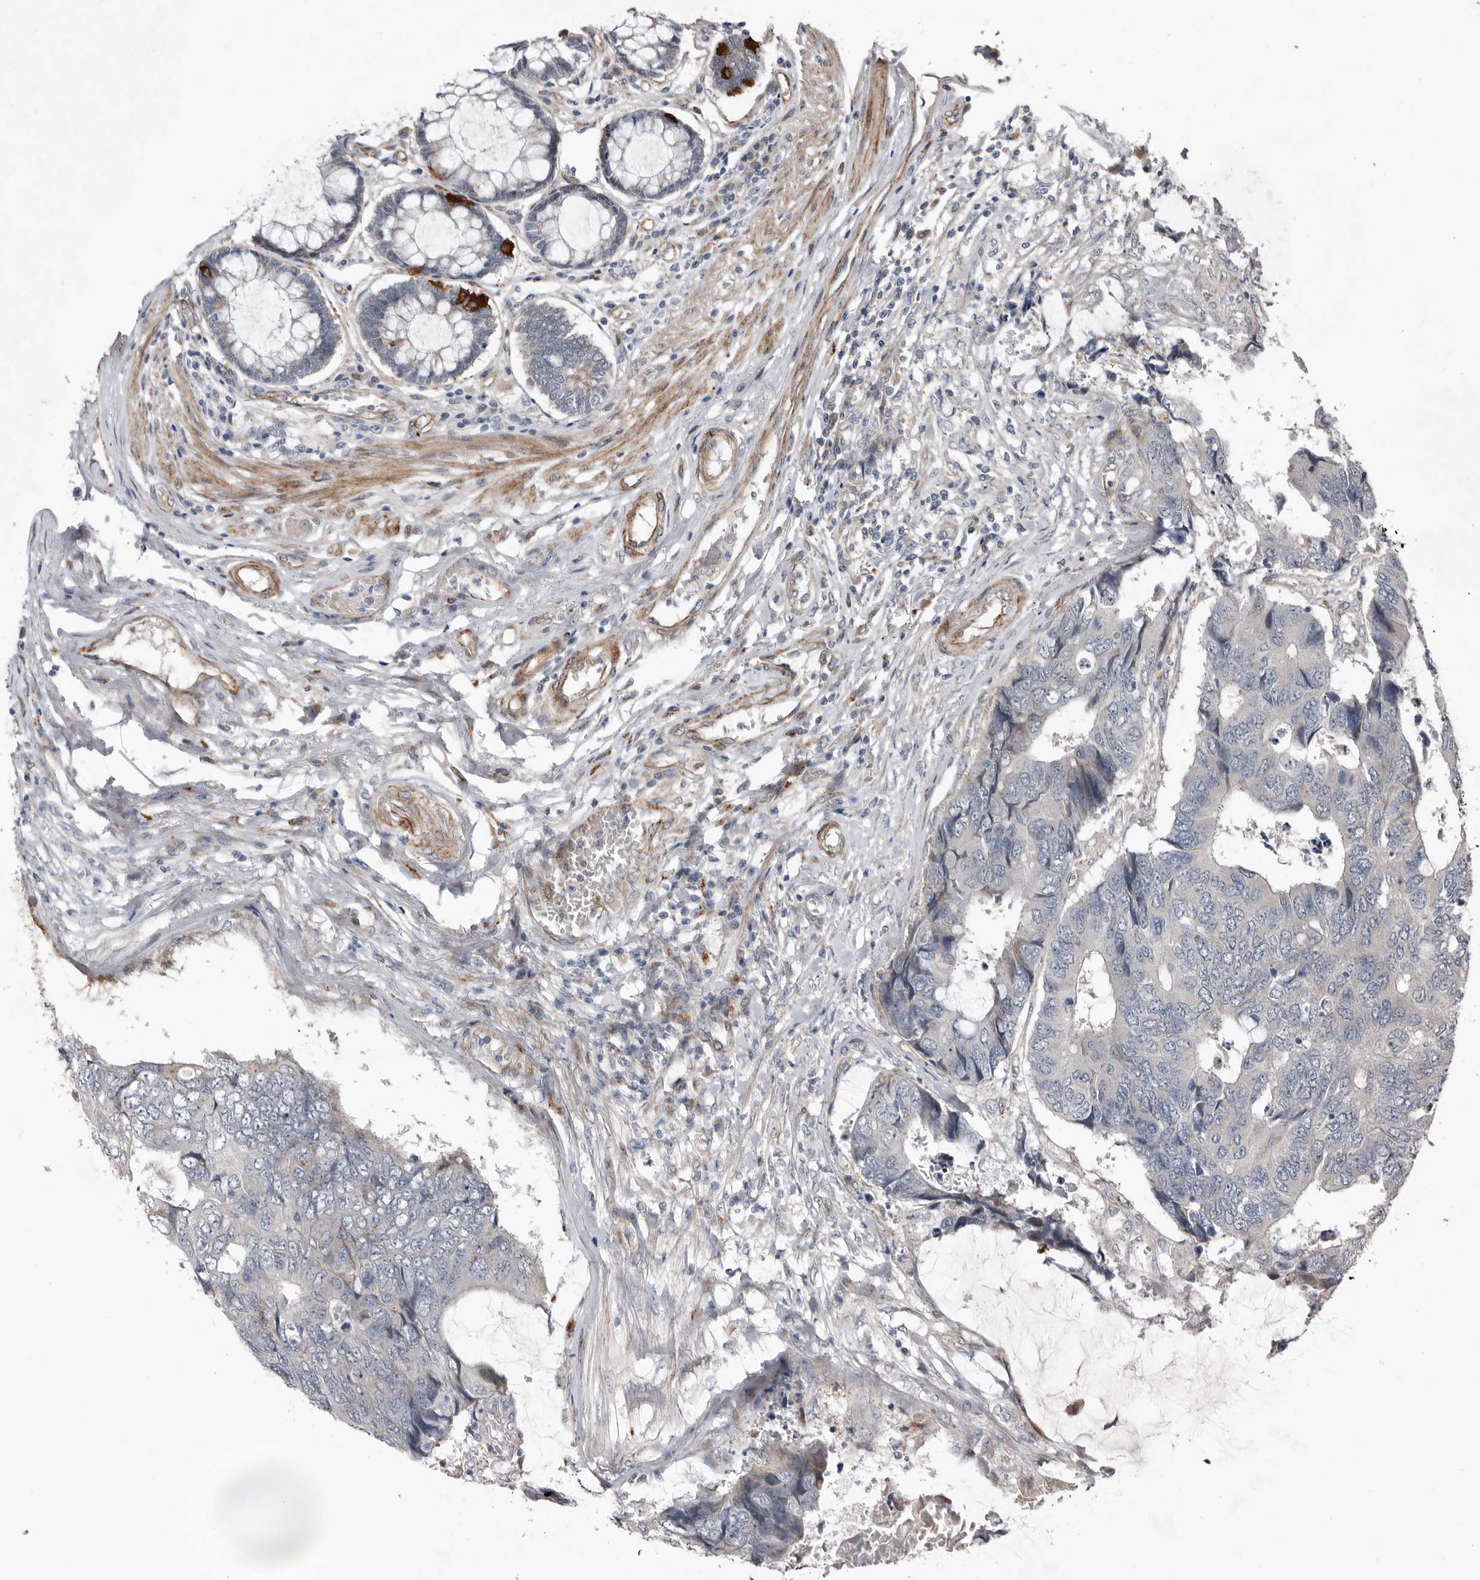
{"staining": {"intensity": "negative", "quantity": "none", "location": "none"}, "tissue": "colorectal cancer", "cell_type": "Tumor cells", "image_type": "cancer", "snomed": [{"axis": "morphology", "description": "Adenocarcinoma, NOS"}, {"axis": "topography", "description": "Rectum"}], "caption": "A photomicrograph of colorectal adenocarcinoma stained for a protein exhibits no brown staining in tumor cells.", "gene": "RANBP17", "patient": {"sex": "male", "age": 84}}